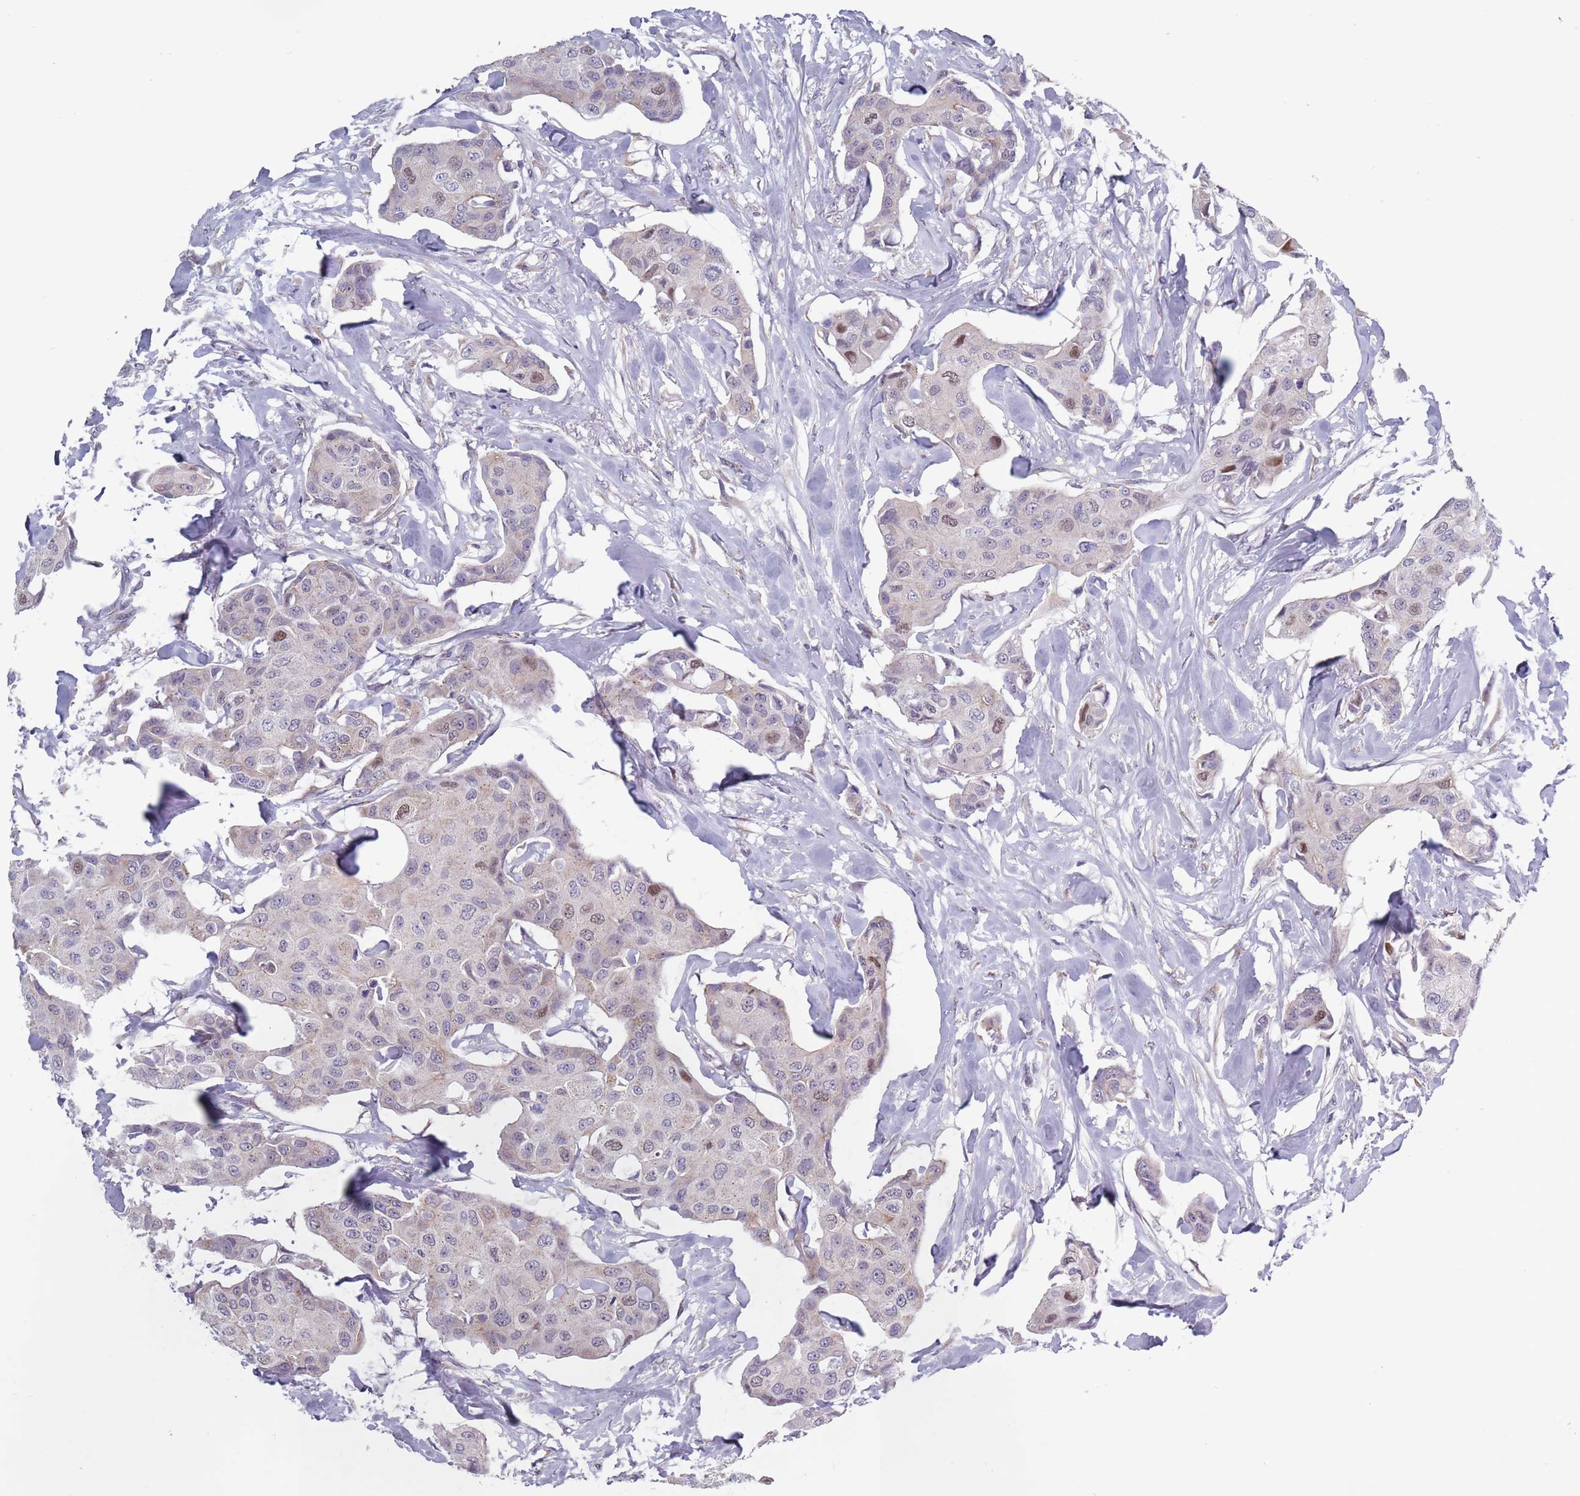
{"staining": {"intensity": "weak", "quantity": "<25%", "location": "nuclear"}, "tissue": "breast cancer", "cell_type": "Tumor cells", "image_type": "cancer", "snomed": [{"axis": "morphology", "description": "Duct carcinoma"}, {"axis": "topography", "description": "Breast"}, {"axis": "topography", "description": "Lymph node"}], "caption": "IHC histopathology image of breast cancer (infiltrating ductal carcinoma) stained for a protein (brown), which displays no expression in tumor cells. (DAB (3,3'-diaminobenzidine) IHC visualized using brightfield microscopy, high magnification).", "gene": "ZKSCAN2", "patient": {"sex": "female", "age": 80}}